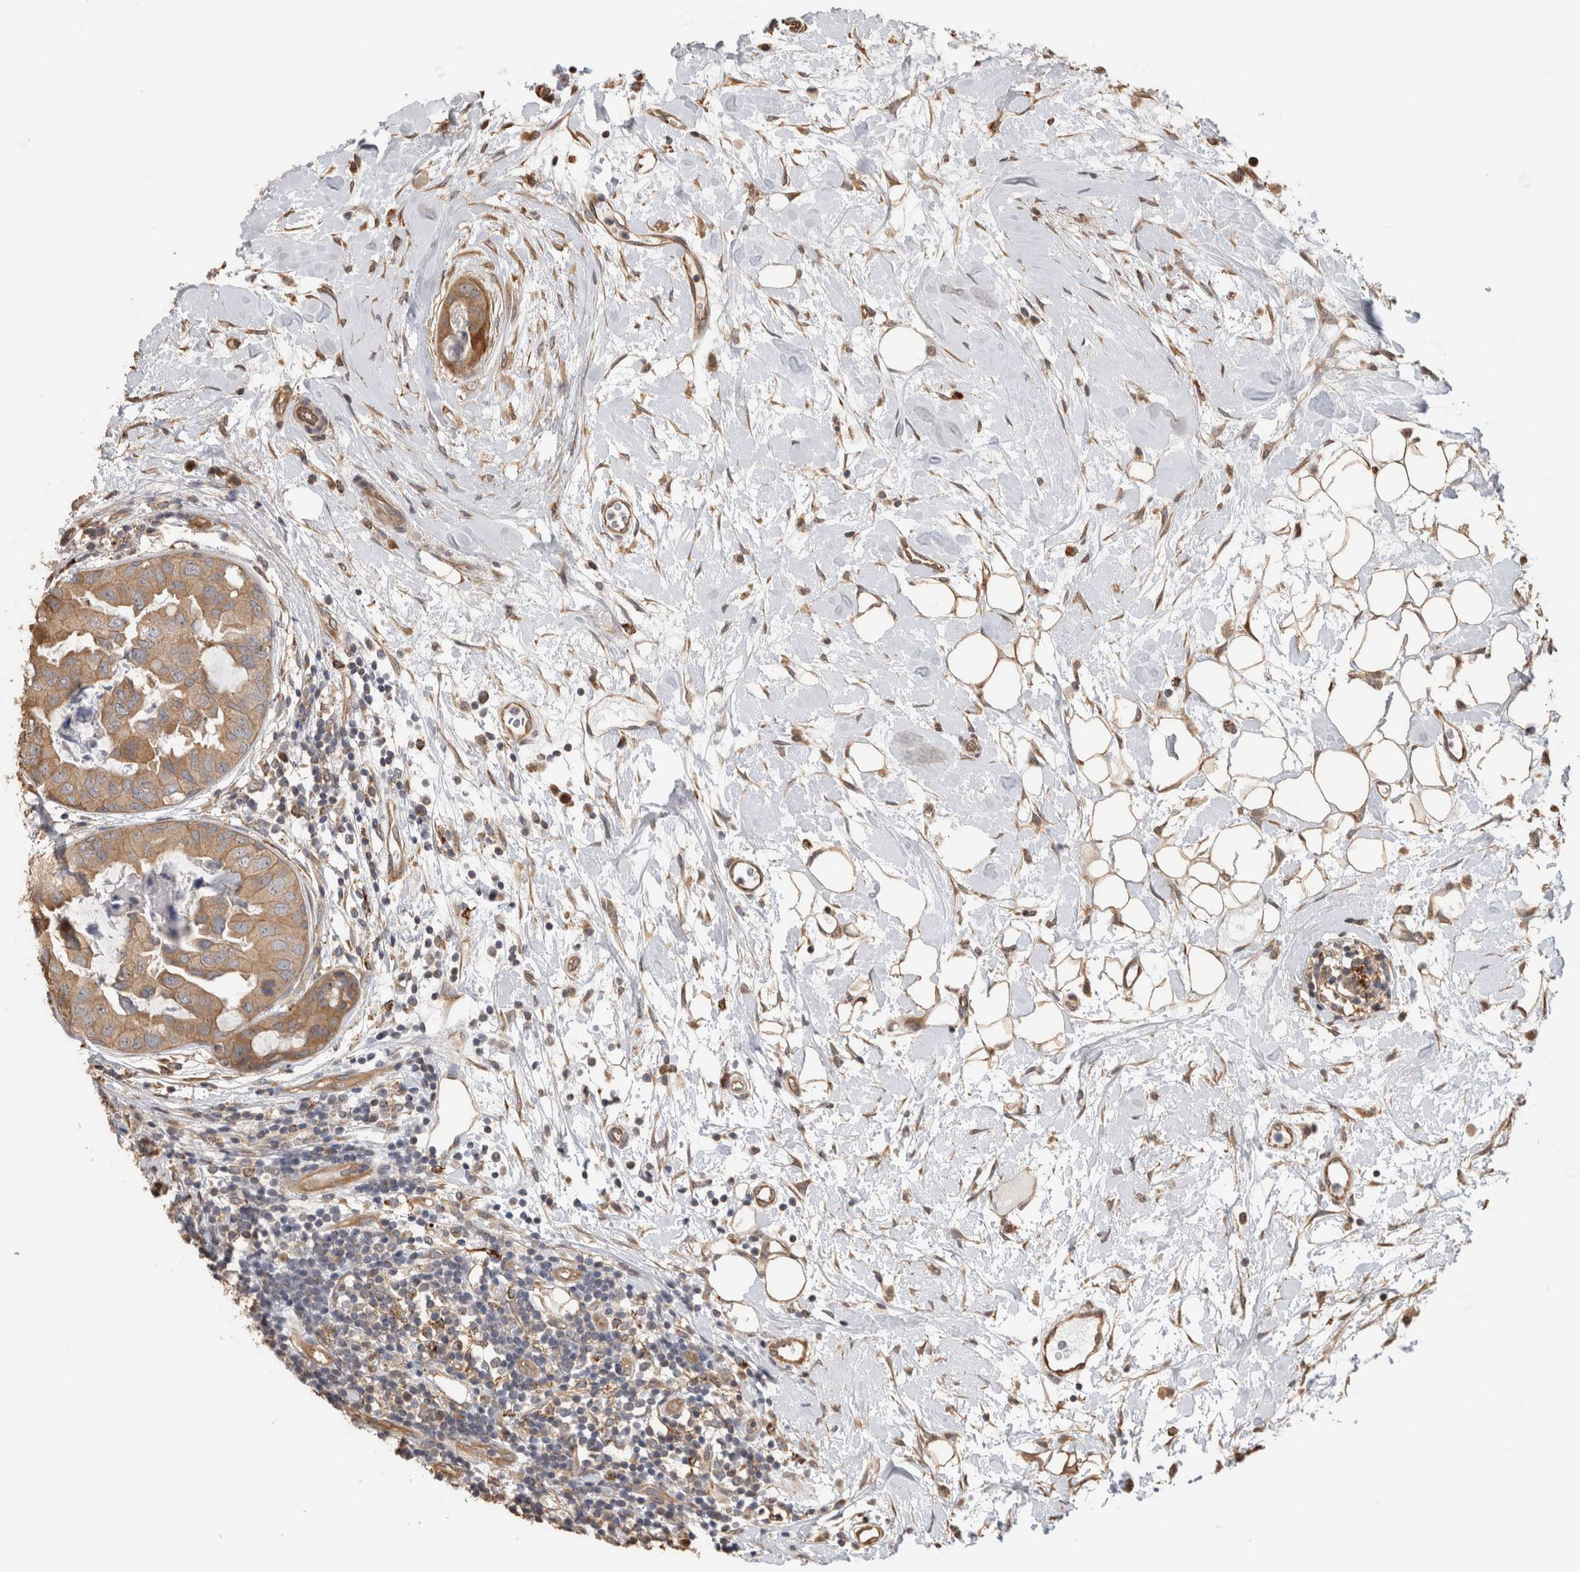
{"staining": {"intensity": "moderate", "quantity": ">75%", "location": "cytoplasmic/membranous"}, "tissue": "breast cancer", "cell_type": "Tumor cells", "image_type": "cancer", "snomed": [{"axis": "morphology", "description": "Duct carcinoma"}, {"axis": "topography", "description": "Breast"}], "caption": "Tumor cells reveal medium levels of moderate cytoplasmic/membranous expression in approximately >75% of cells in human infiltrating ductal carcinoma (breast). (Stains: DAB in brown, nuclei in blue, Microscopy: brightfield microscopy at high magnification).", "gene": "CLIP1", "patient": {"sex": "female", "age": 40}}